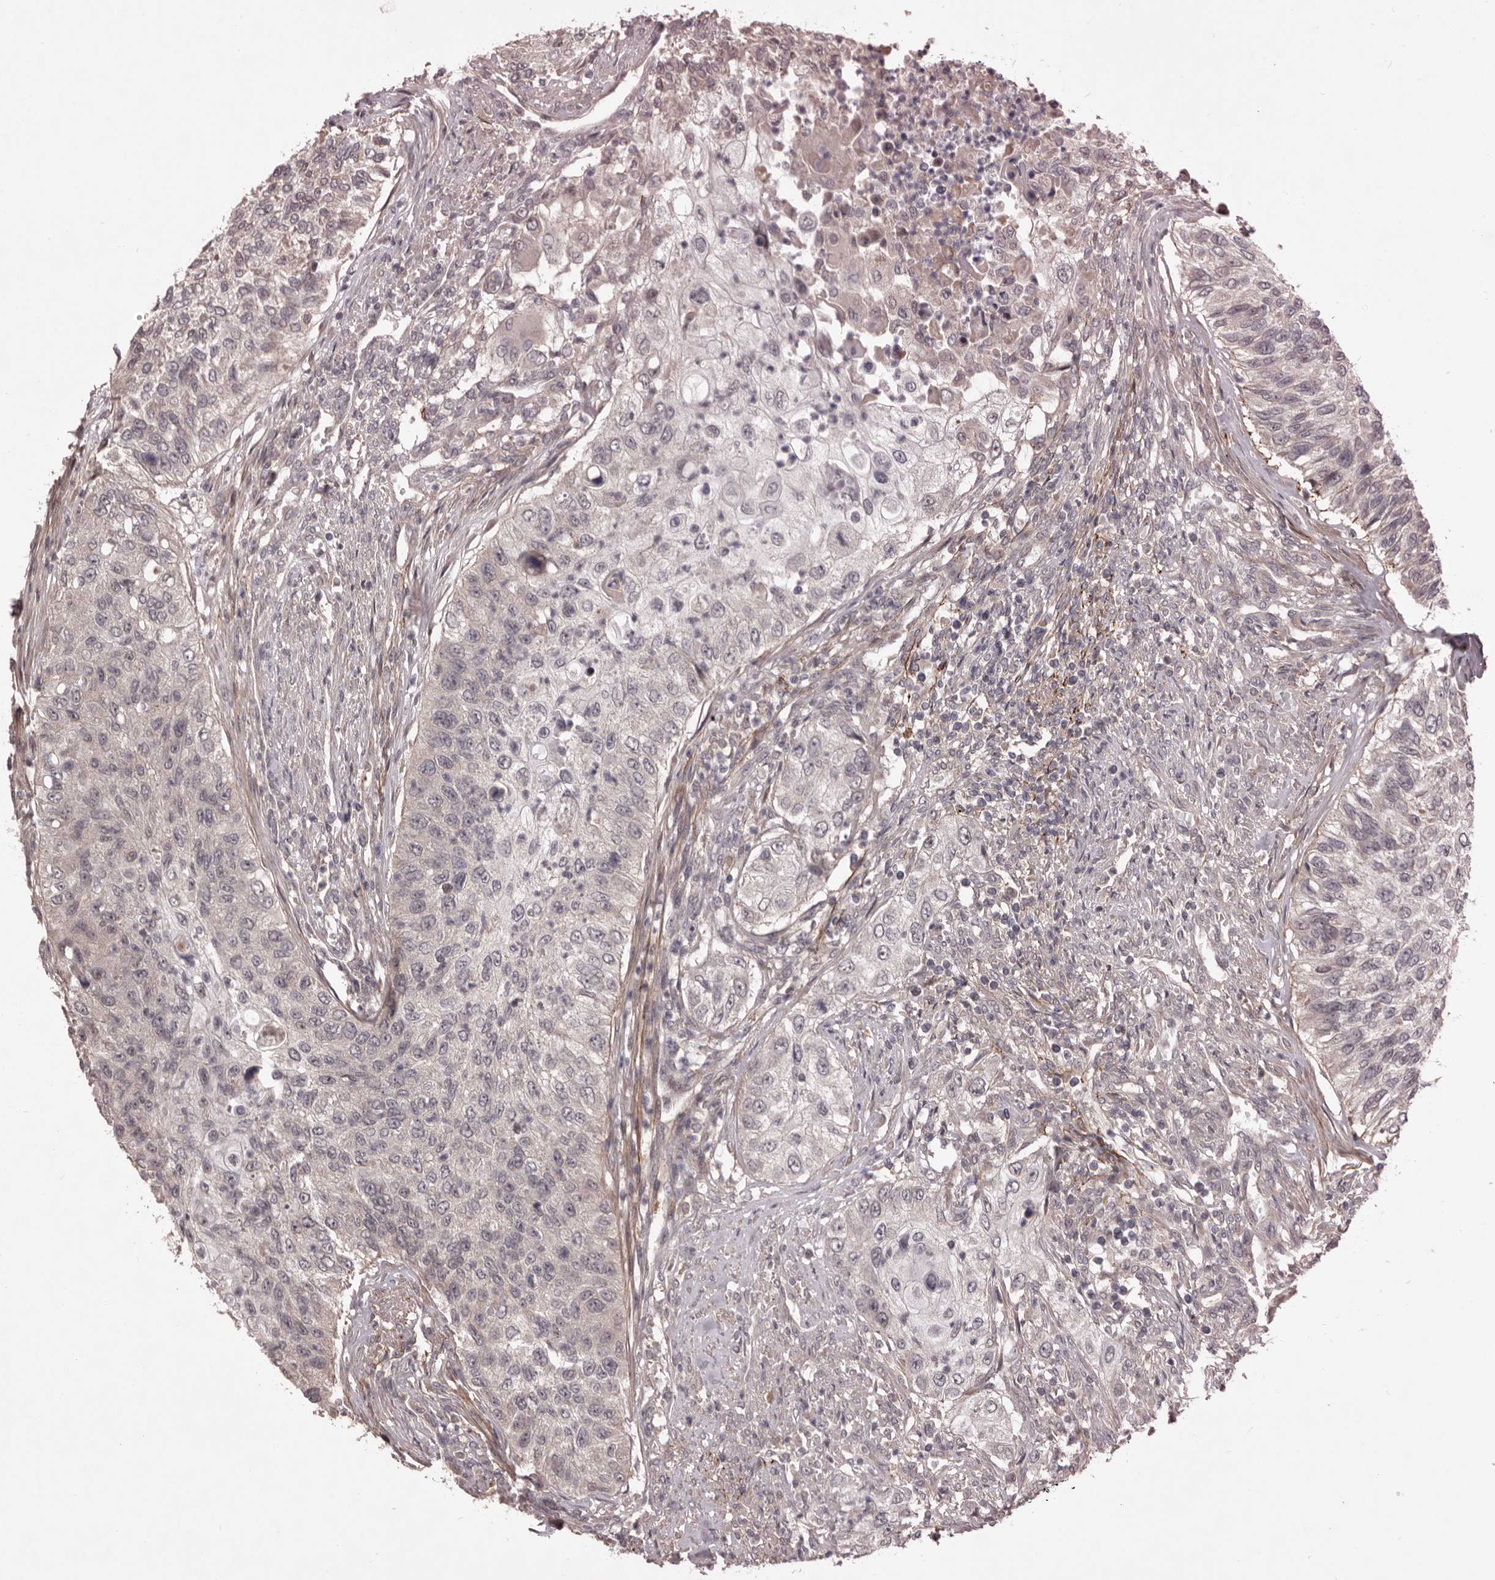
{"staining": {"intensity": "negative", "quantity": "none", "location": "none"}, "tissue": "urothelial cancer", "cell_type": "Tumor cells", "image_type": "cancer", "snomed": [{"axis": "morphology", "description": "Urothelial carcinoma, High grade"}, {"axis": "topography", "description": "Urinary bladder"}], "caption": "Human urothelial cancer stained for a protein using immunohistochemistry (IHC) demonstrates no positivity in tumor cells.", "gene": "HBS1L", "patient": {"sex": "female", "age": 60}}